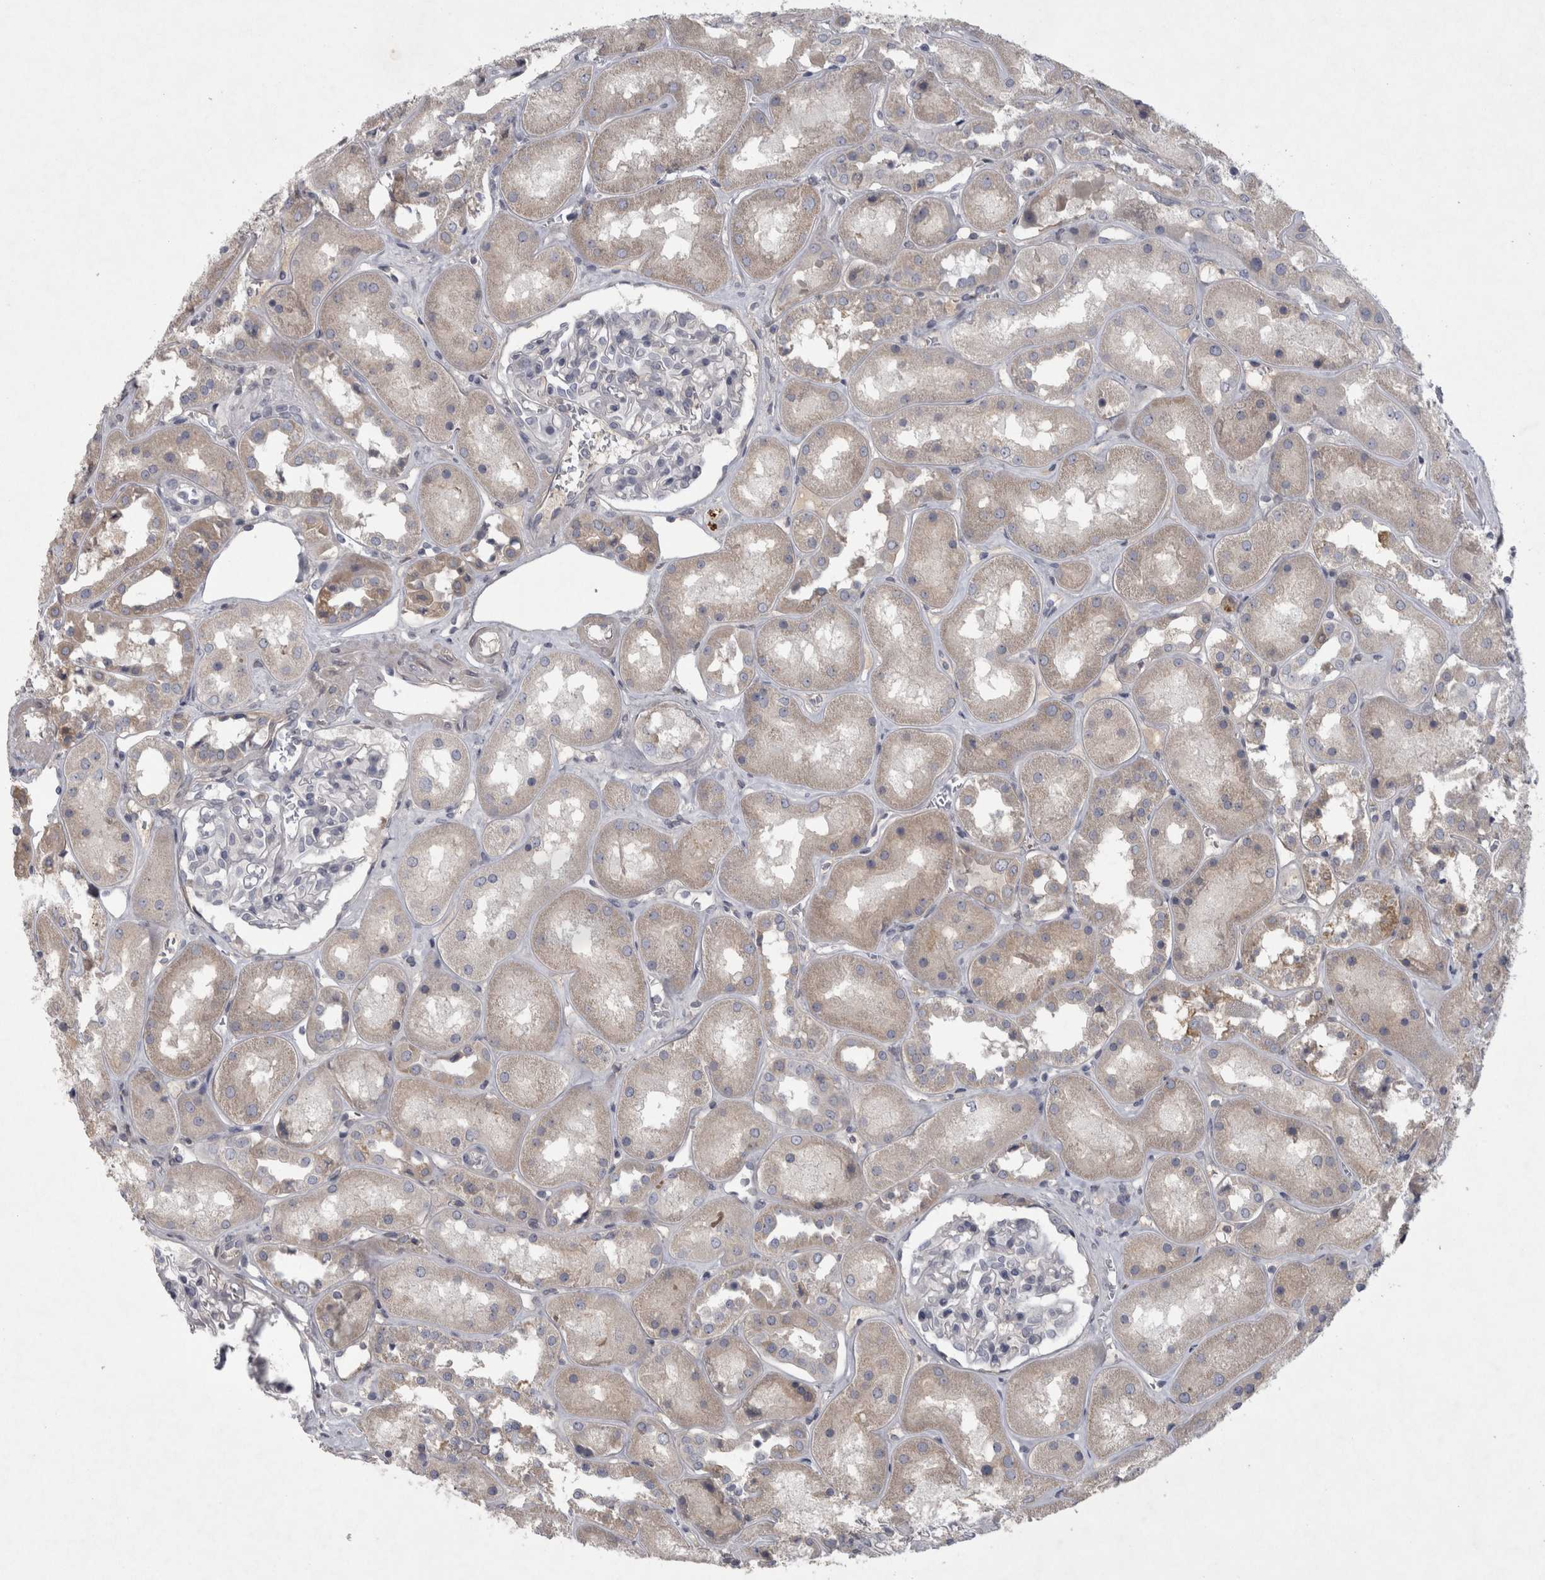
{"staining": {"intensity": "negative", "quantity": "none", "location": "none"}, "tissue": "kidney", "cell_type": "Cells in glomeruli", "image_type": "normal", "snomed": [{"axis": "morphology", "description": "Normal tissue, NOS"}, {"axis": "topography", "description": "Kidney"}], "caption": "The micrograph exhibits no staining of cells in glomeruli in unremarkable kidney. Brightfield microscopy of immunohistochemistry (IHC) stained with DAB (brown) and hematoxylin (blue), captured at high magnification.", "gene": "ENPP7", "patient": {"sex": "male", "age": 70}}